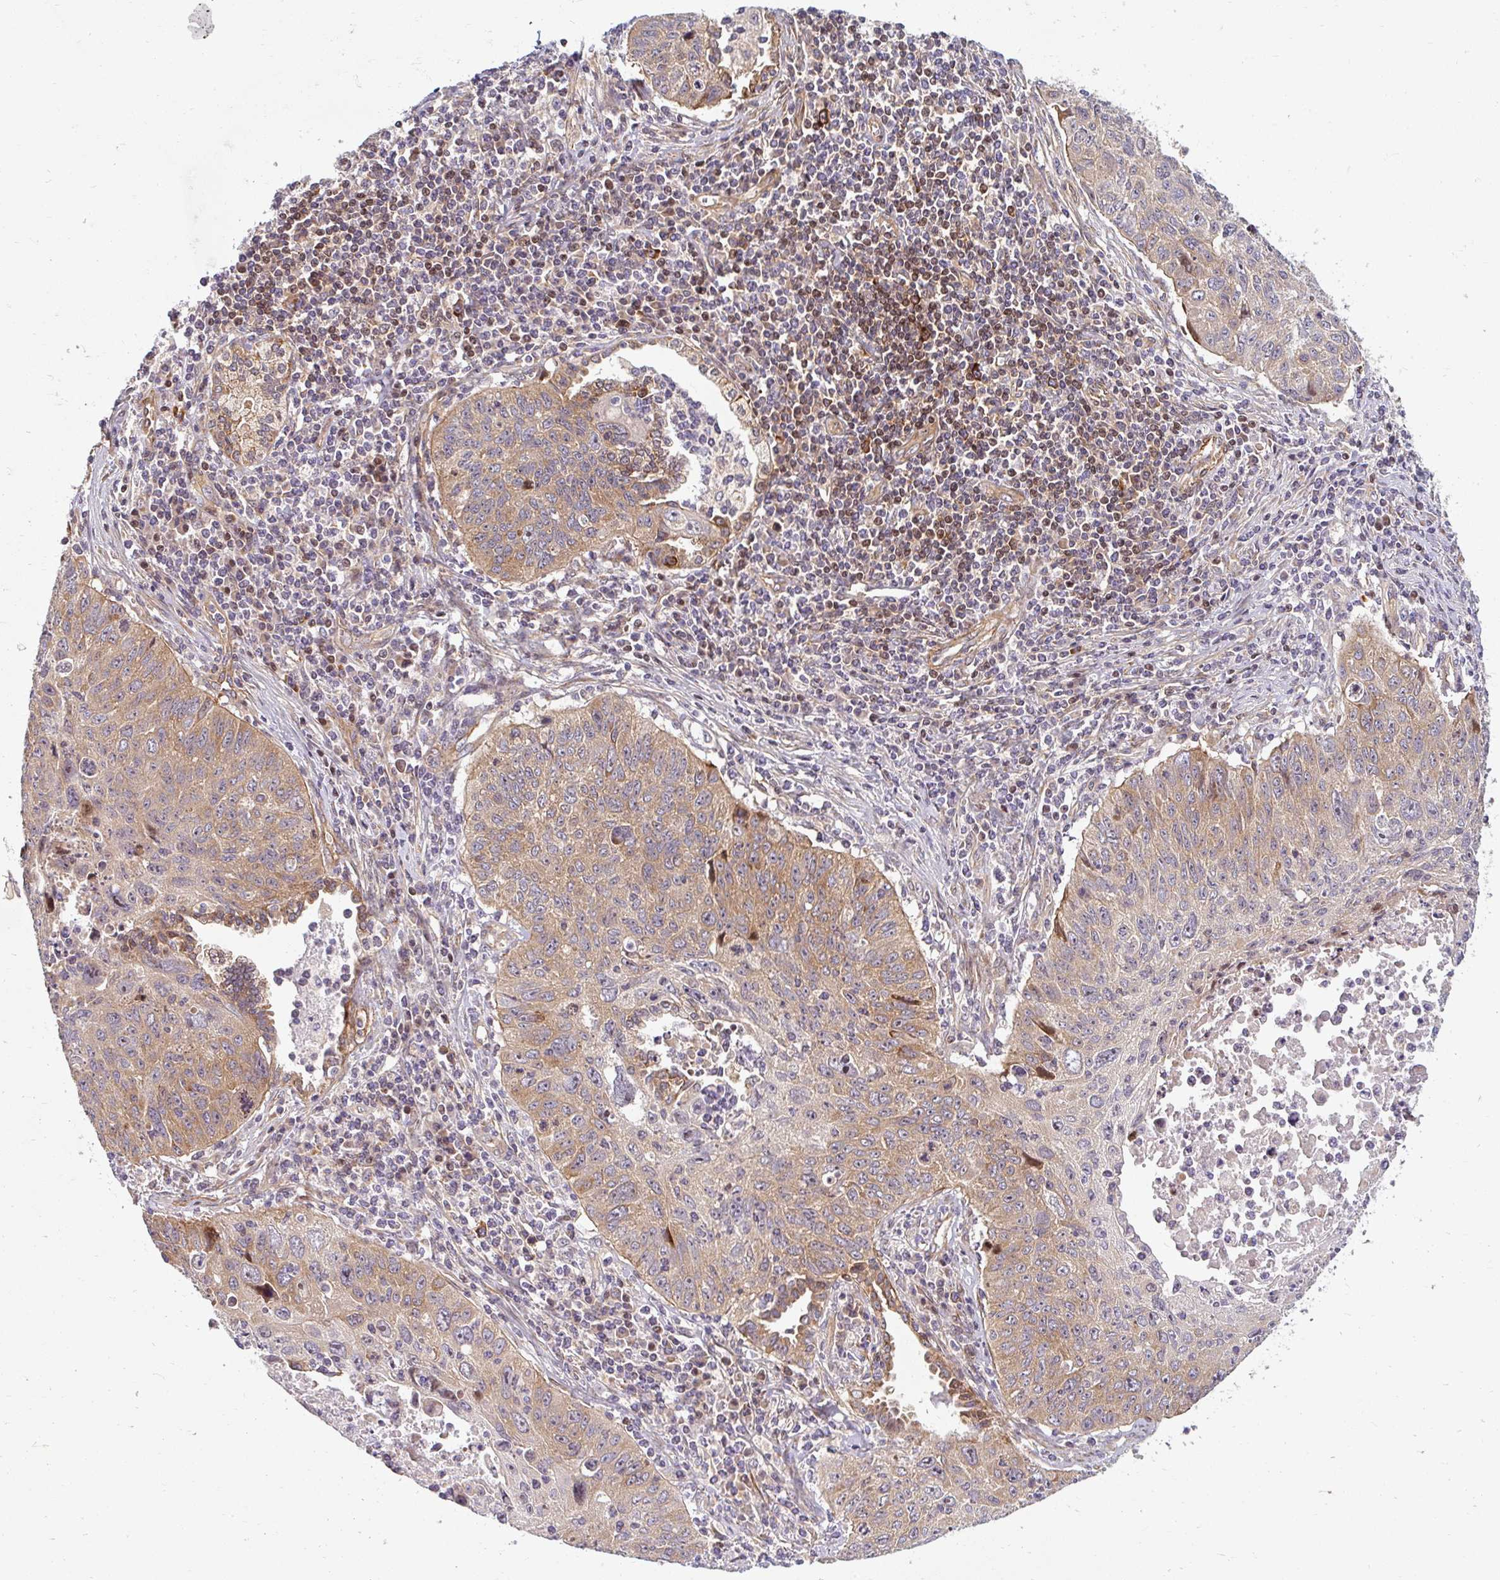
{"staining": {"intensity": "weak", "quantity": ">75%", "location": "cytoplasmic/membranous"}, "tissue": "lung cancer", "cell_type": "Tumor cells", "image_type": "cancer", "snomed": [{"axis": "morphology", "description": "Normal morphology"}, {"axis": "morphology", "description": "Aneuploidy"}, {"axis": "morphology", "description": "Squamous cell carcinoma, NOS"}, {"axis": "topography", "description": "Lymph node"}, {"axis": "topography", "description": "Lung"}], "caption": "IHC of lung cancer (squamous cell carcinoma) exhibits low levels of weak cytoplasmic/membranous staining in approximately >75% of tumor cells.", "gene": "BTF3", "patient": {"sex": "female", "age": 76}}